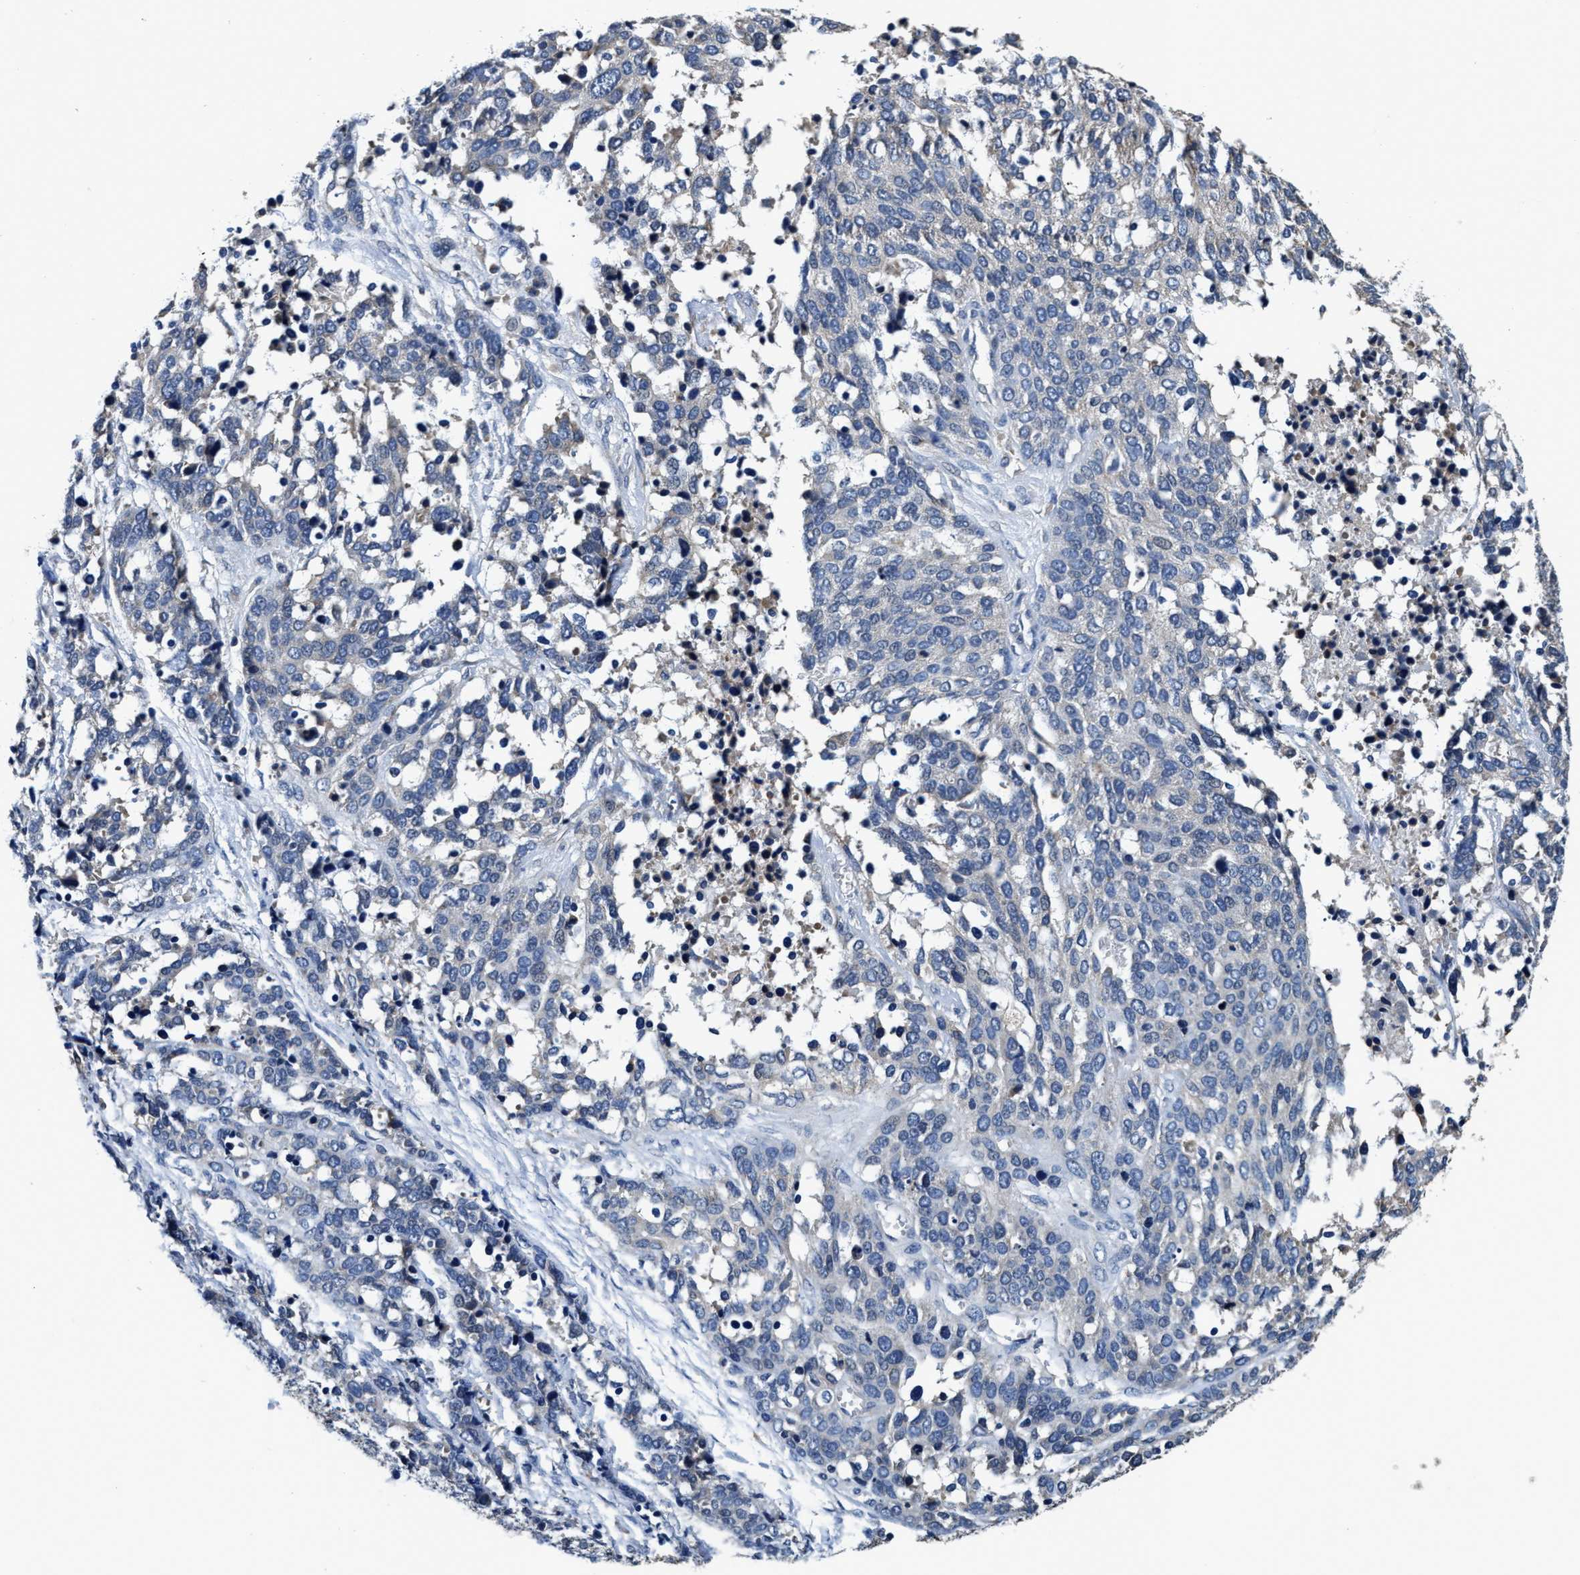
{"staining": {"intensity": "negative", "quantity": "none", "location": "none"}, "tissue": "ovarian cancer", "cell_type": "Tumor cells", "image_type": "cancer", "snomed": [{"axis": "morphology", "description": "Cystadenocarcinoma, serous, NOS"}, {"axis": "topography", "description": "Ovary"}], "caption": "DAB immunohistochemical staining of ovarian cancer (serous cystadenocarcinoma) exhibits no significant expression in tumor cells.", "gene": "ANKIB1", "patient": {"sex": "female", "age": 44}}